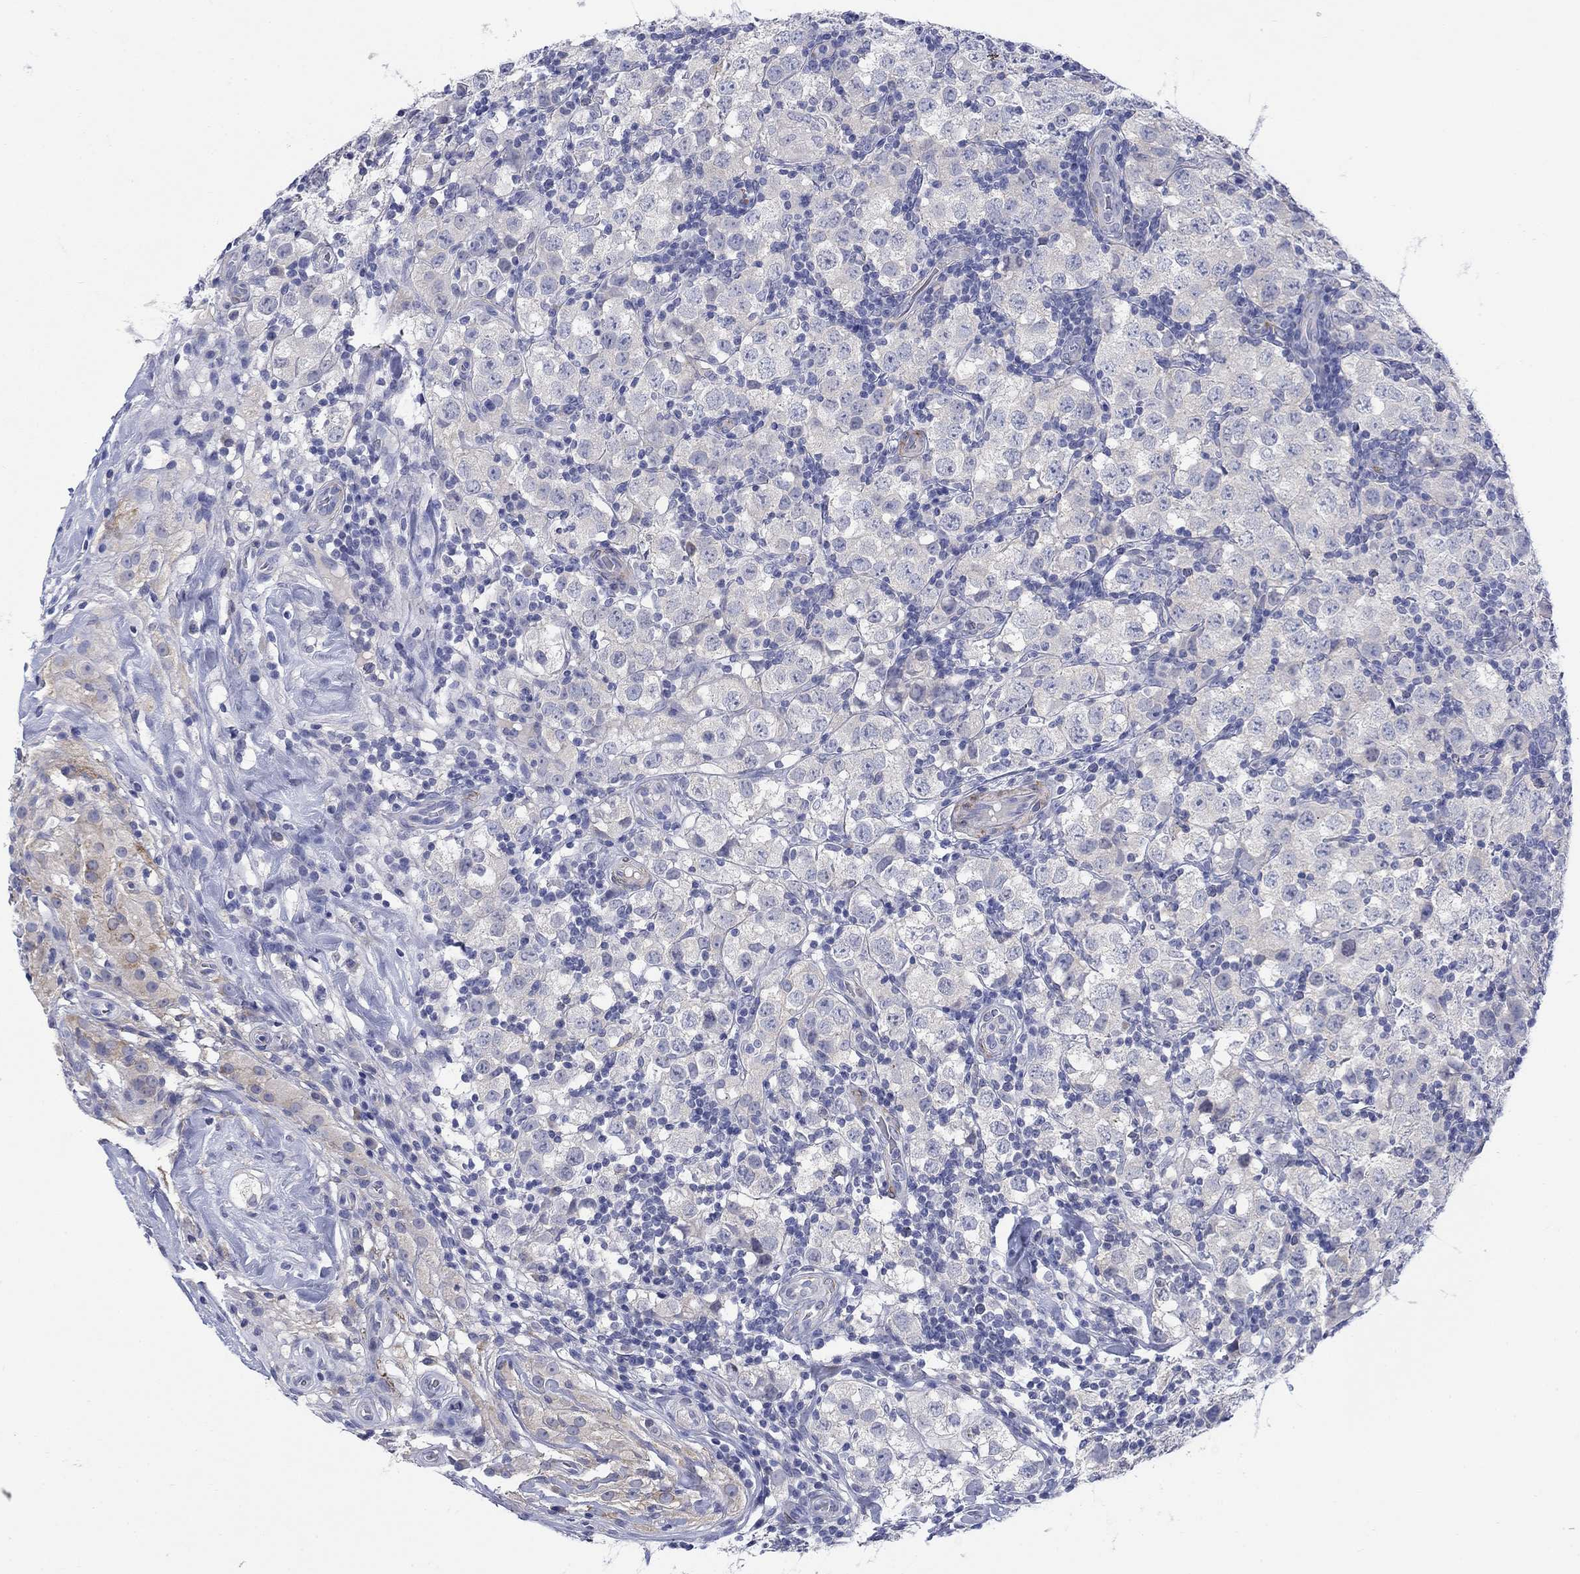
{"staining": {"intensity": "negative", "quantity": "none", "location": "none"}, "tissue": "testis cancer", "cell_type": "Tumor cells", "image_type": "cancer", "snomed": [{"axis": "morphology", "description": "Seminoma, NOS"}, {"axis": "topography", "description": "Testis"}], "caption": "High magnification brightfield microscopy of testis seminoma stained with DAB (brown) and counterstained with hematoxylin (blue): tumor cells show no significant staining.", "gene": "PTPRZ1", "patient": {"sex": "male", "age": 34}}